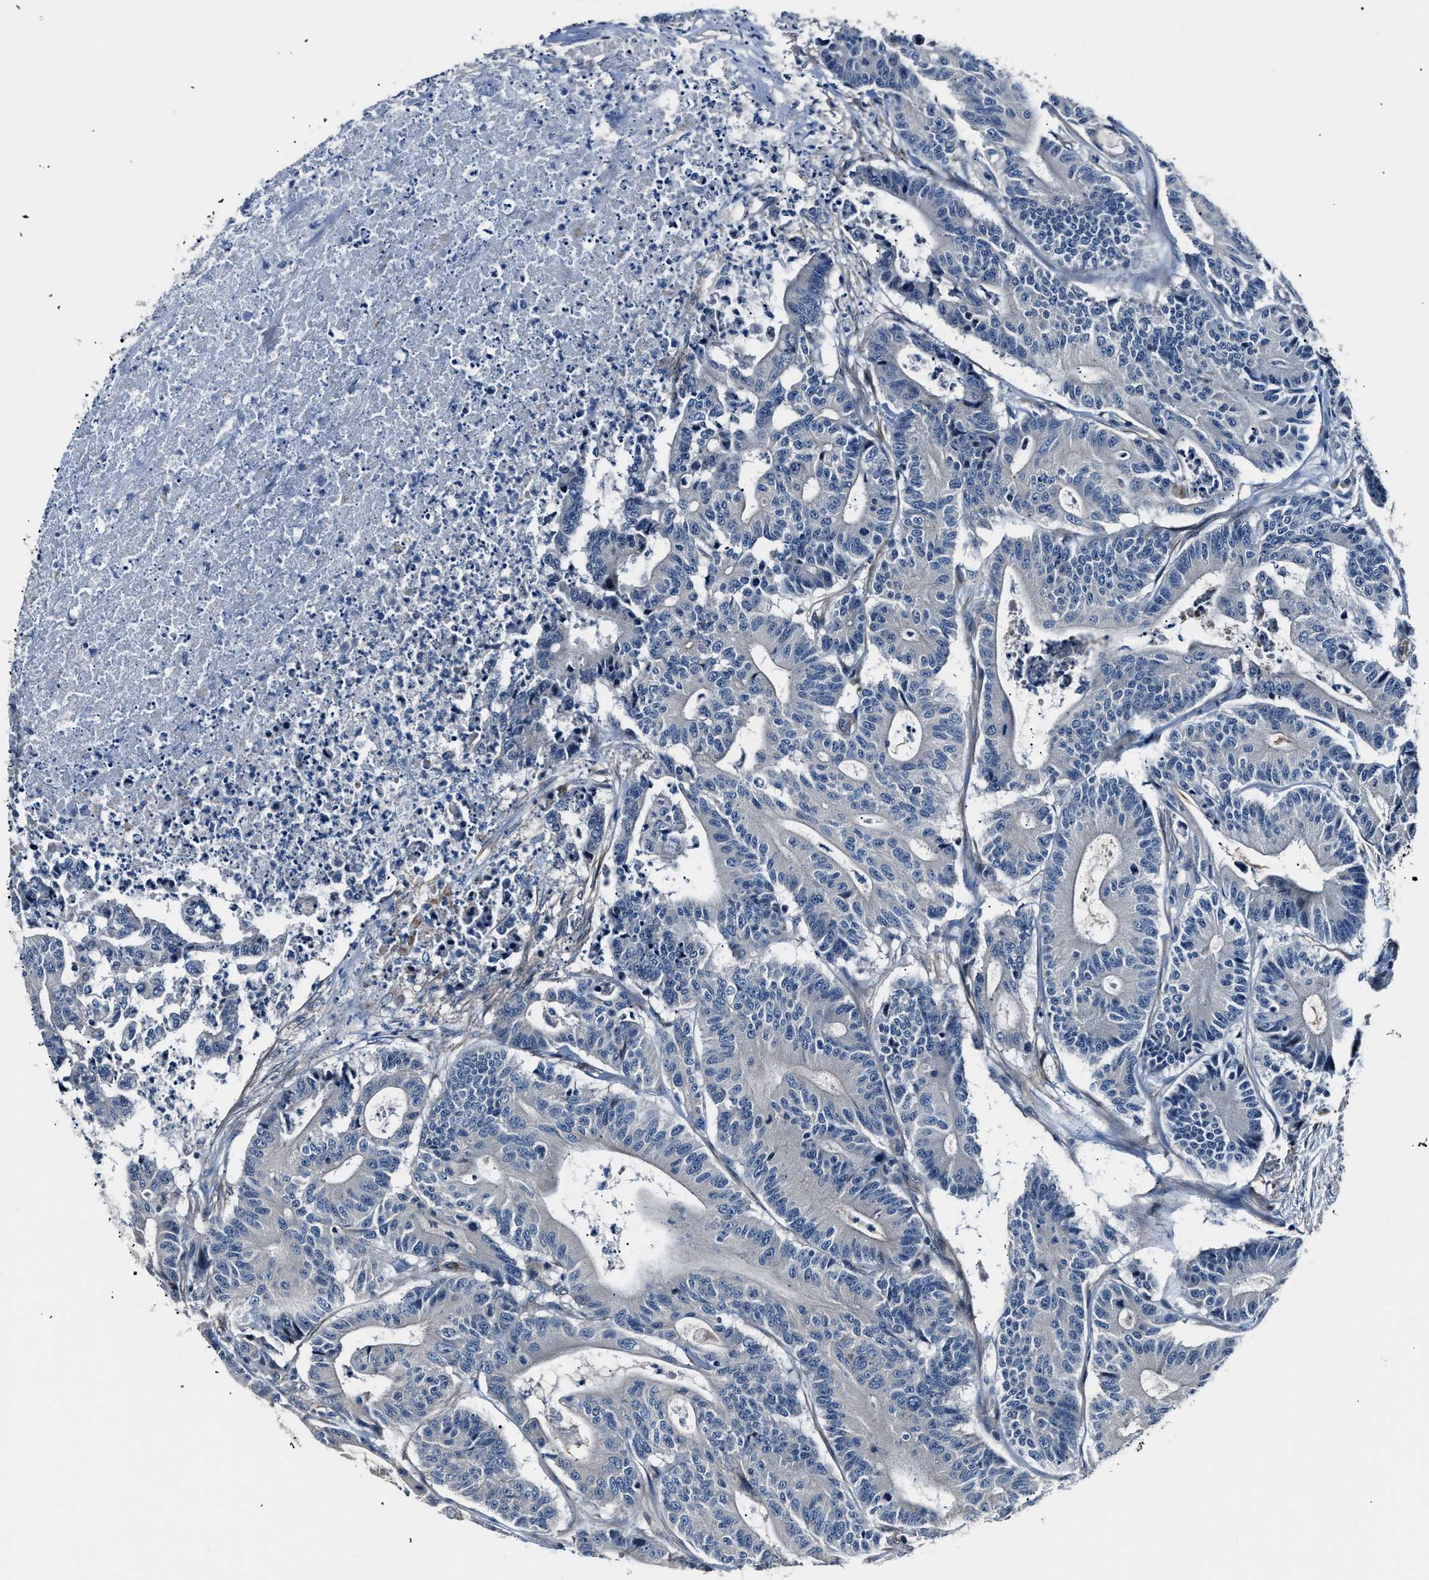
{"staining": {"intensity": "negative", "quantity": "none", "location": "none"}, "tissue": "colorectal cancer", "cell_type": "Tumor cells", "image_type": "cancer", "snomed": [{"axis": "morphology", "description": "Adenocarcinoma, NOS"}, {"axis": "topography", "description": "Colon"}], "caption": "Immunohistochemistry (IHC) micrograph of neoplastic tissue: human adenocarcinoma (colorectal) stained with DAB (3,3'-diaminobenzidine) shows no significant protein positivity in tumor cells. (DAB IHC with hematoxylin counter stain).", "gene": "MPDZ", "patient": {"sex": "female", "age": 84}}